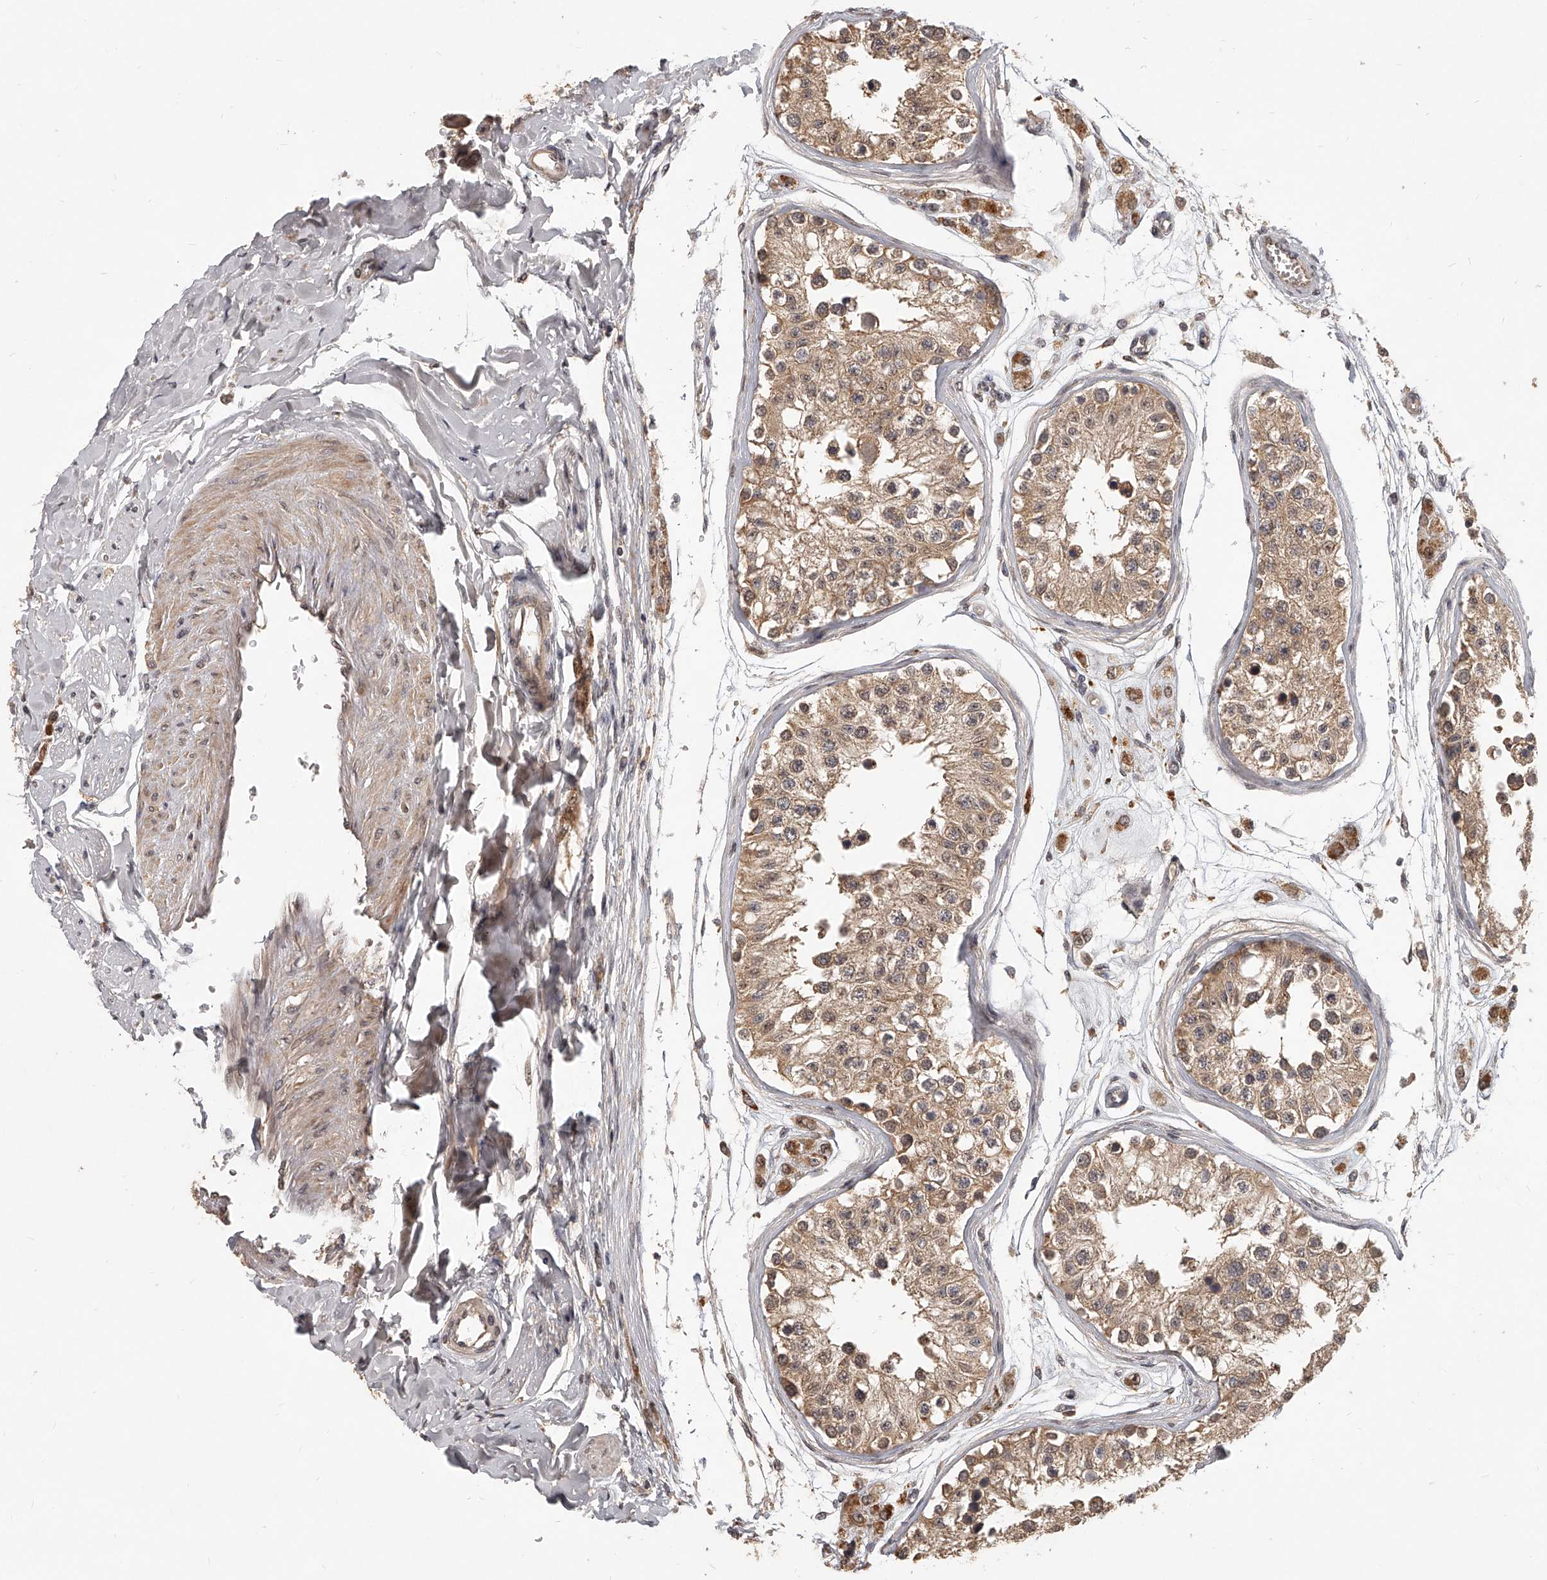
{"staining": {"intensity": "moderate", "quantity": ">75%", "location": "cytoplasmic/membranous"}, "tissue": "testis", "cell_type": "Cells in seminiferous ducts", "image_type": "normal", "snomed": [{"axis": "morphology", "description": "Normal tissue, NOS"}, {"axis": "morphology", "description": "Adenocarcinoma, metastatic, NOS"}, {"axis": "topography", "description": "Testis"}], "caption": "The histopathology image reveals staining of unremarkable testis, revealing moderate cytoplasmic/membranous protein positivity (brown color) within cells in seminiferous ducts. The staining was performed using DAB, with brown indicating positive protein expression. Nuclei are stained blue with hematoxylin.", "gene": "SLC37A1", "patient": {"sex": "male", "age": 26}}